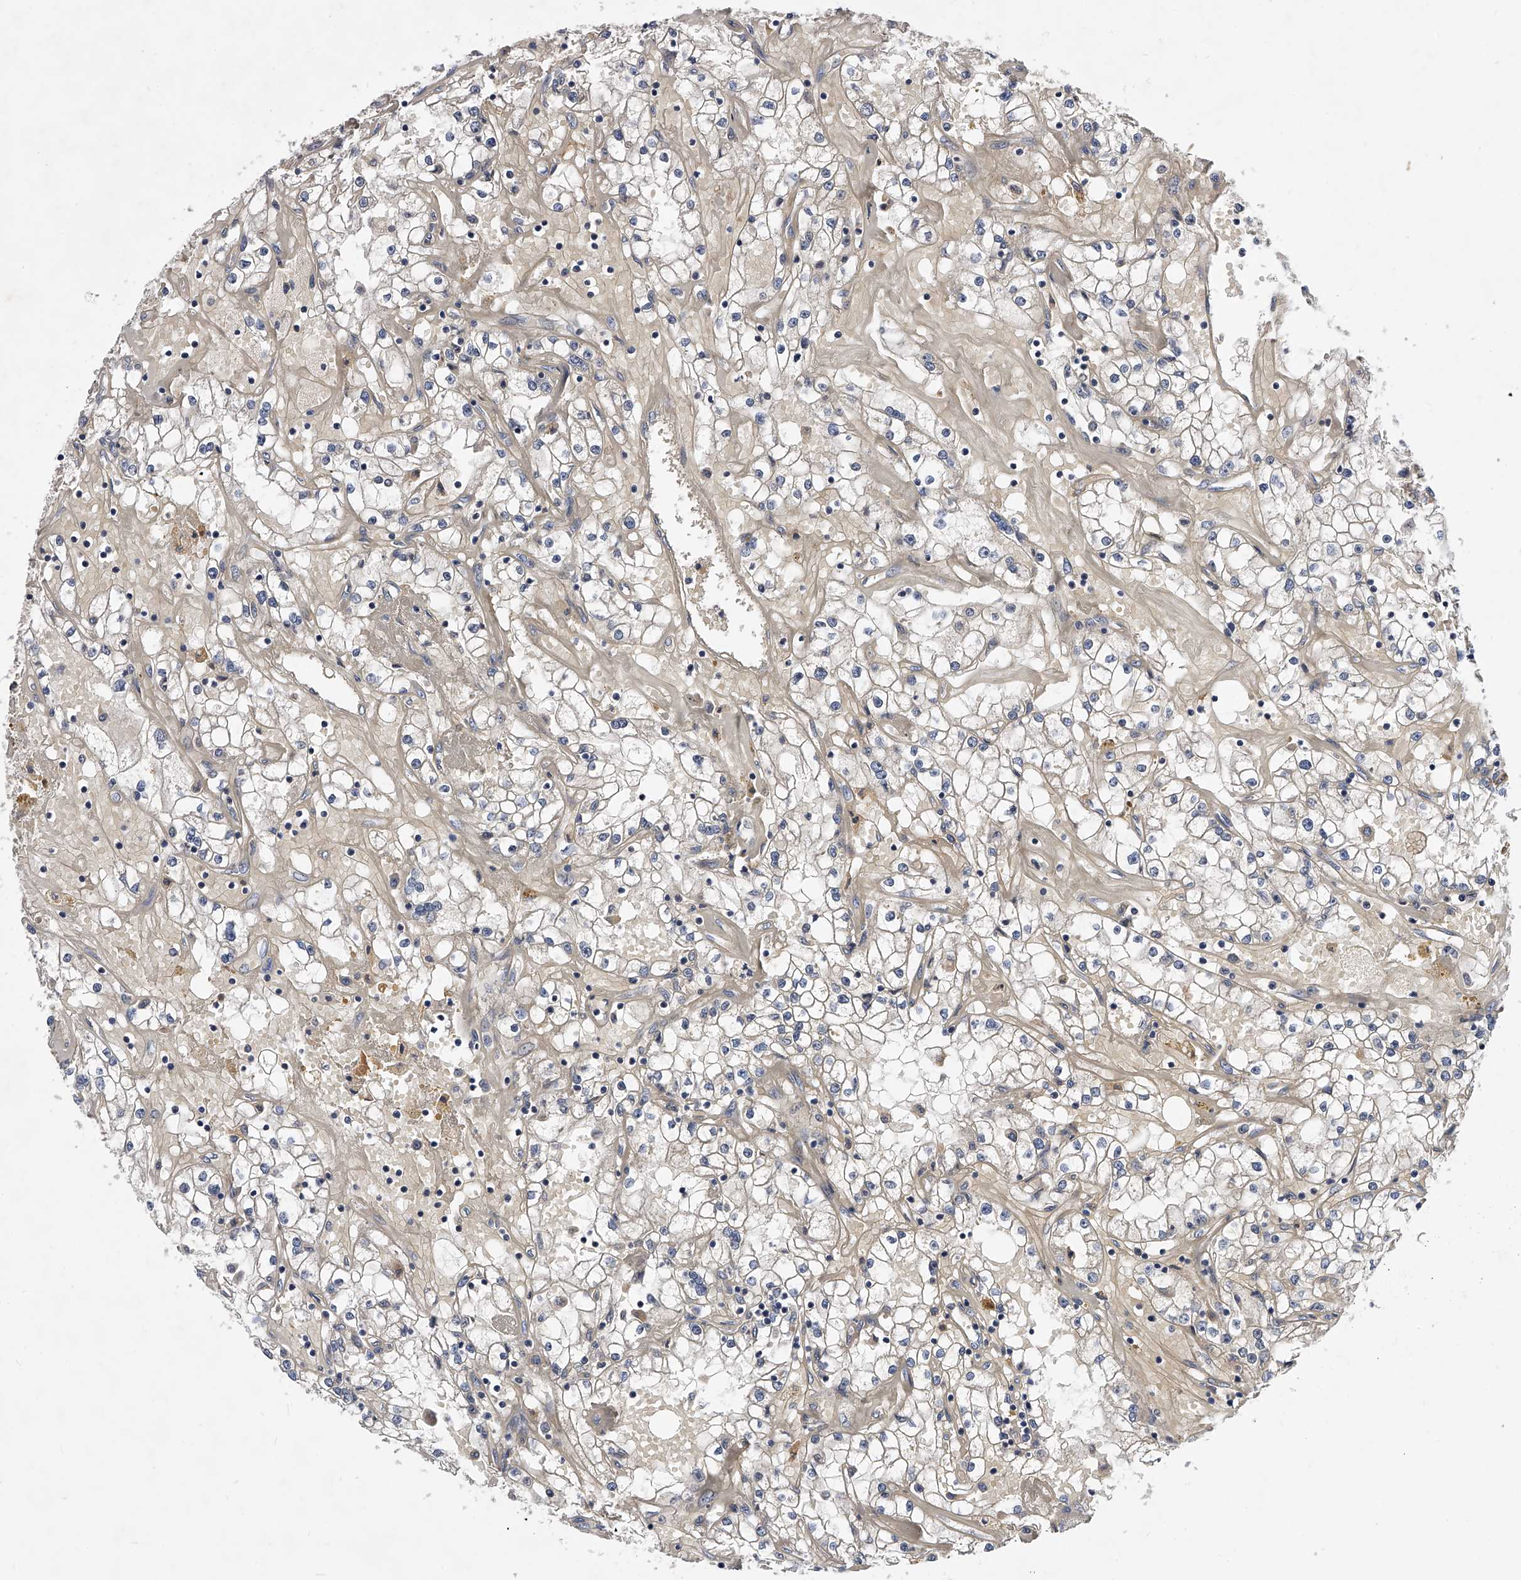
{"staining": {"intensity": "negative", "quantity": "none", "location": "none"}, "tissue": "renal cancer", "cell_type": "Tumor cells", "image_type": "cancer", "snomed": [{"axis": "morphology", "description": "Adenocarcinoma, NOS"}, {"axis": "topography", "description": "Kidney"}], "caption": "Immunohistochemical staining of renal adenocarcinoma shows no significant positivity in tumor cells.", "gene": "ARL4C", "patient": {"sex": "male", "age": 56}}